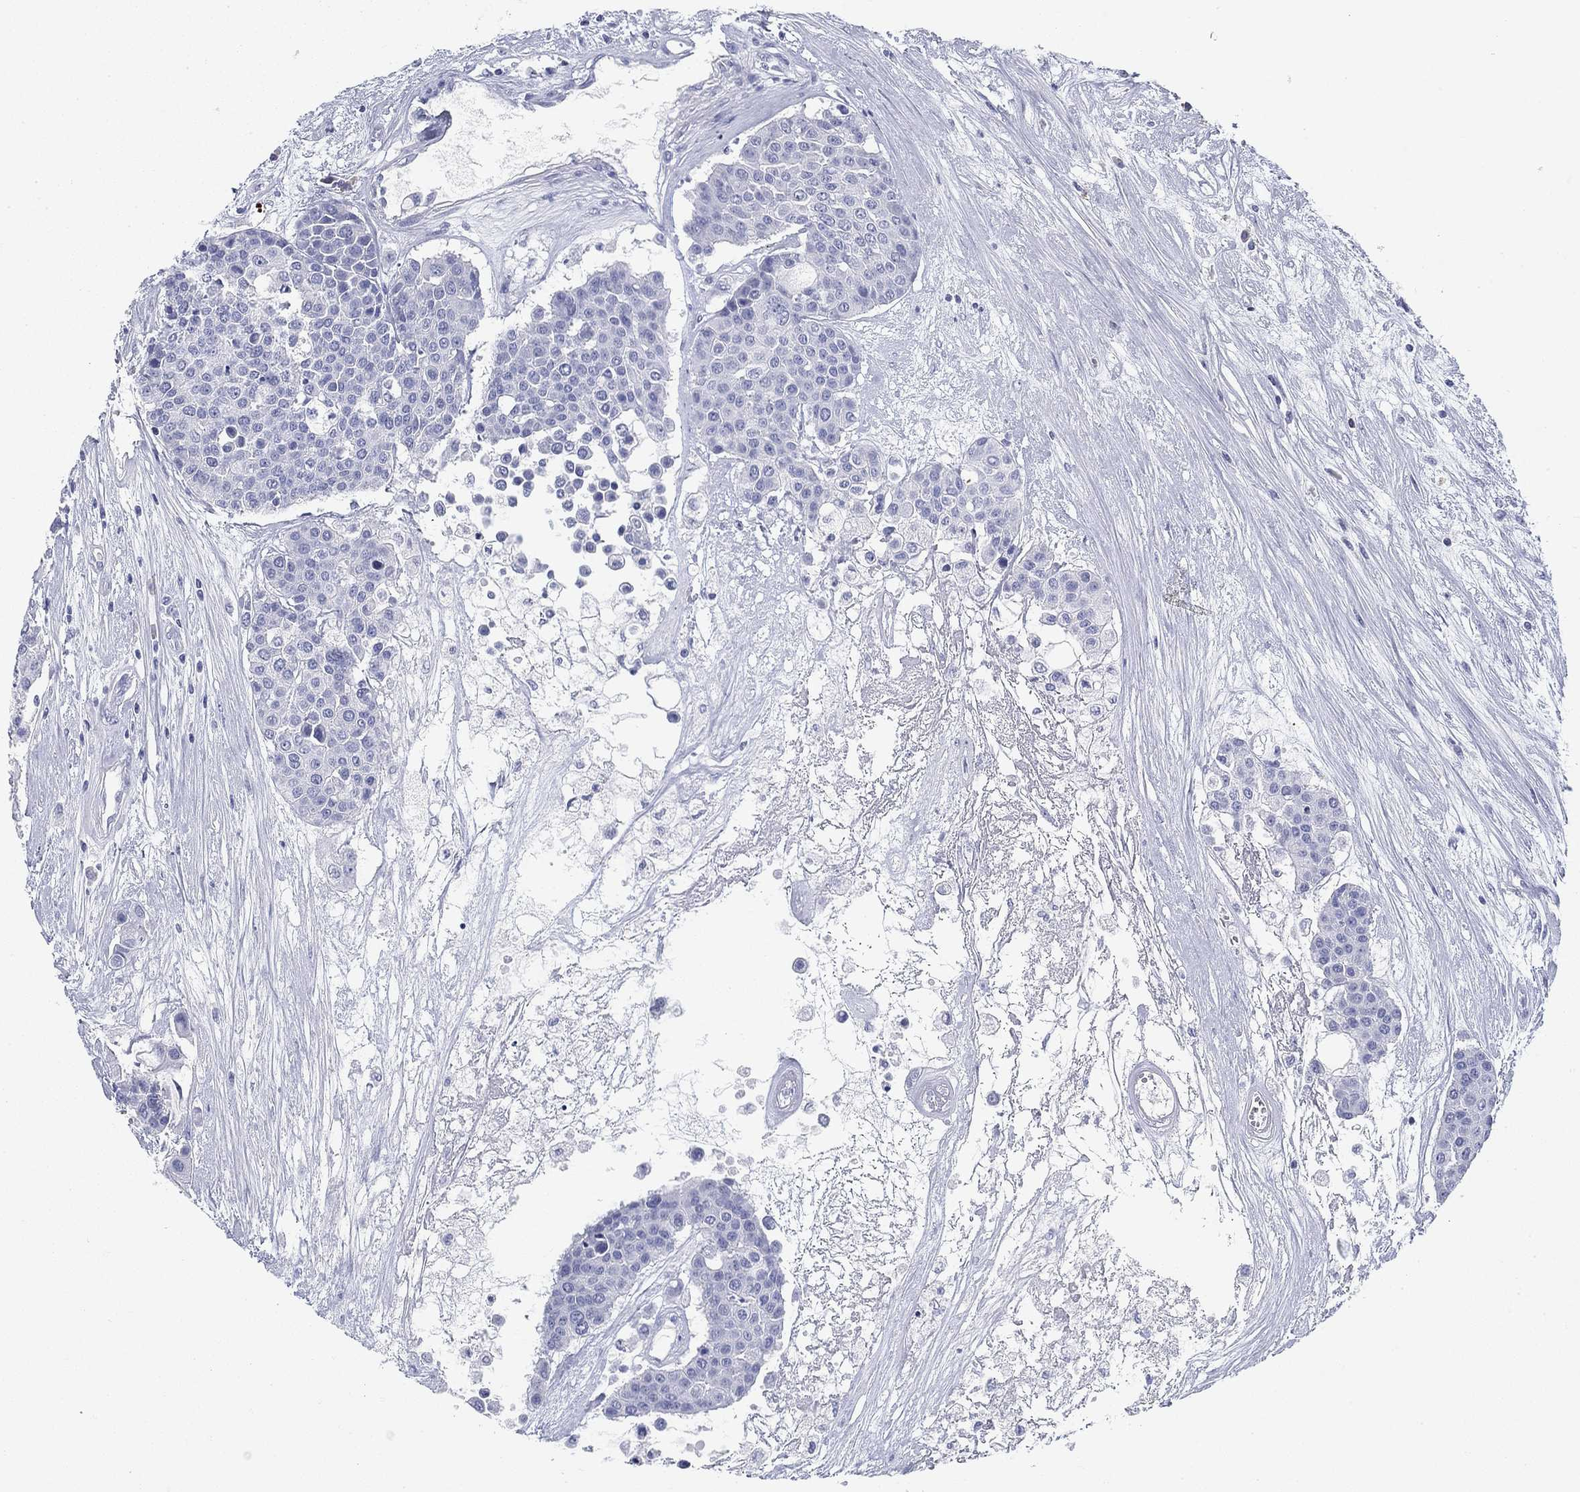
{"staining": {"intensity": "negative", "quantity": "none", "location": "none"}, "tissue": "carcinoid", "cell_type": "Tumor cells", "image_type": "cancer", "snomed": [{"axis": "morphology", "description": "Carcinoid, malignant, NOS"}, {"axis": "topography", "description": "Colon"}], "caption": "Malignant carcinoid was stained to show a protein in brown. There is no significant expression in tumor cells.", "gene": "CD79B", "patient": {"sex": "male", "age": 81}}